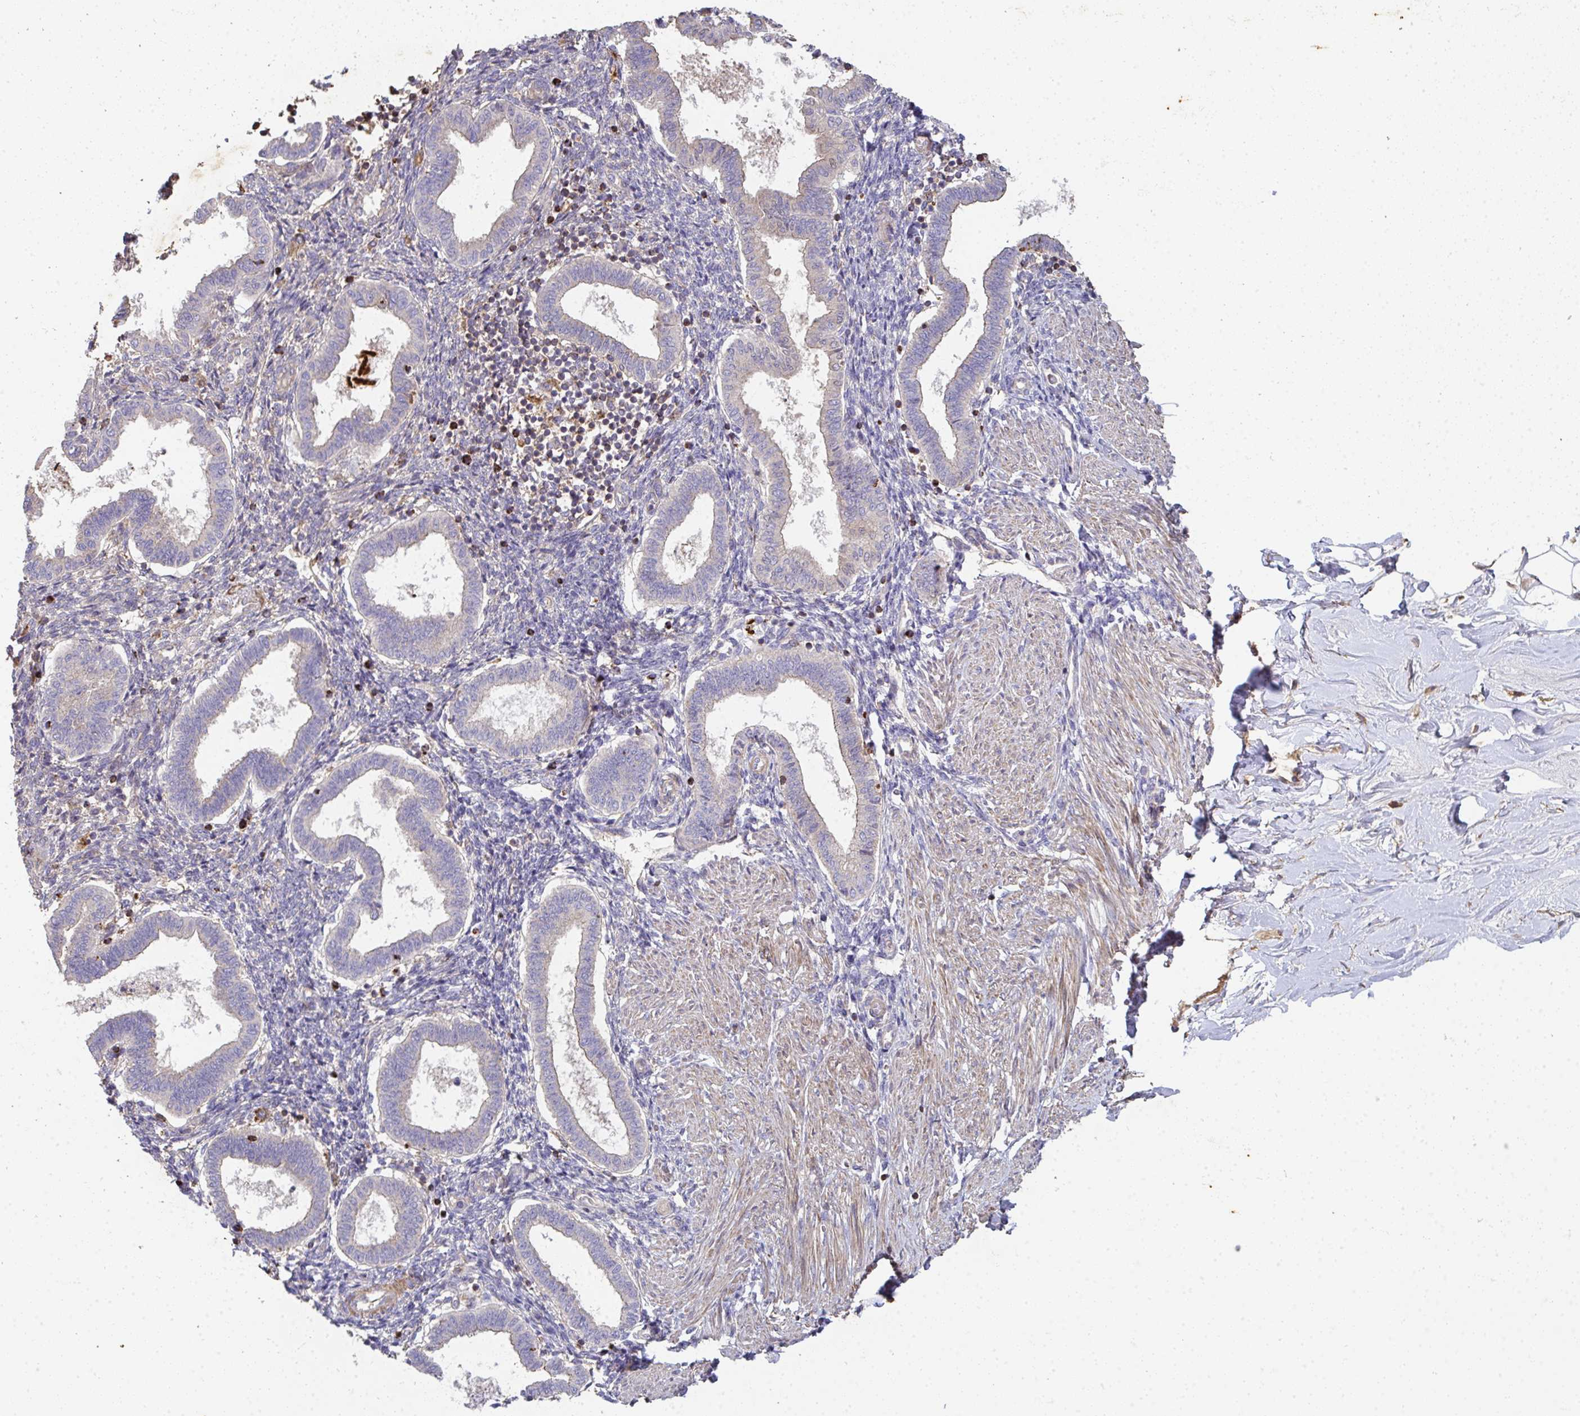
{"staining": {"intensity": "negative", "quantity": "none", "location": "none"}, "tissue": "endometrium", "cell_type": "Cells in endometrial stroma", "image_type": "normal", "snomed": [{"axis": "morphology", "description": "Normal tissue, NOS"}, {"axis": "topography", "description": "Endometrium"}], "caption": "An immunohistochemistry (IHC) histopathology image of unremarkable endometrium is shown. There is no staining in cells in endometrial stroma of endometrium. (DAB (3,3'-diaminobenzidine) IHC, high magnification).", "gene": "TNMD", "patient": {"sex": "female", "age": 24}}